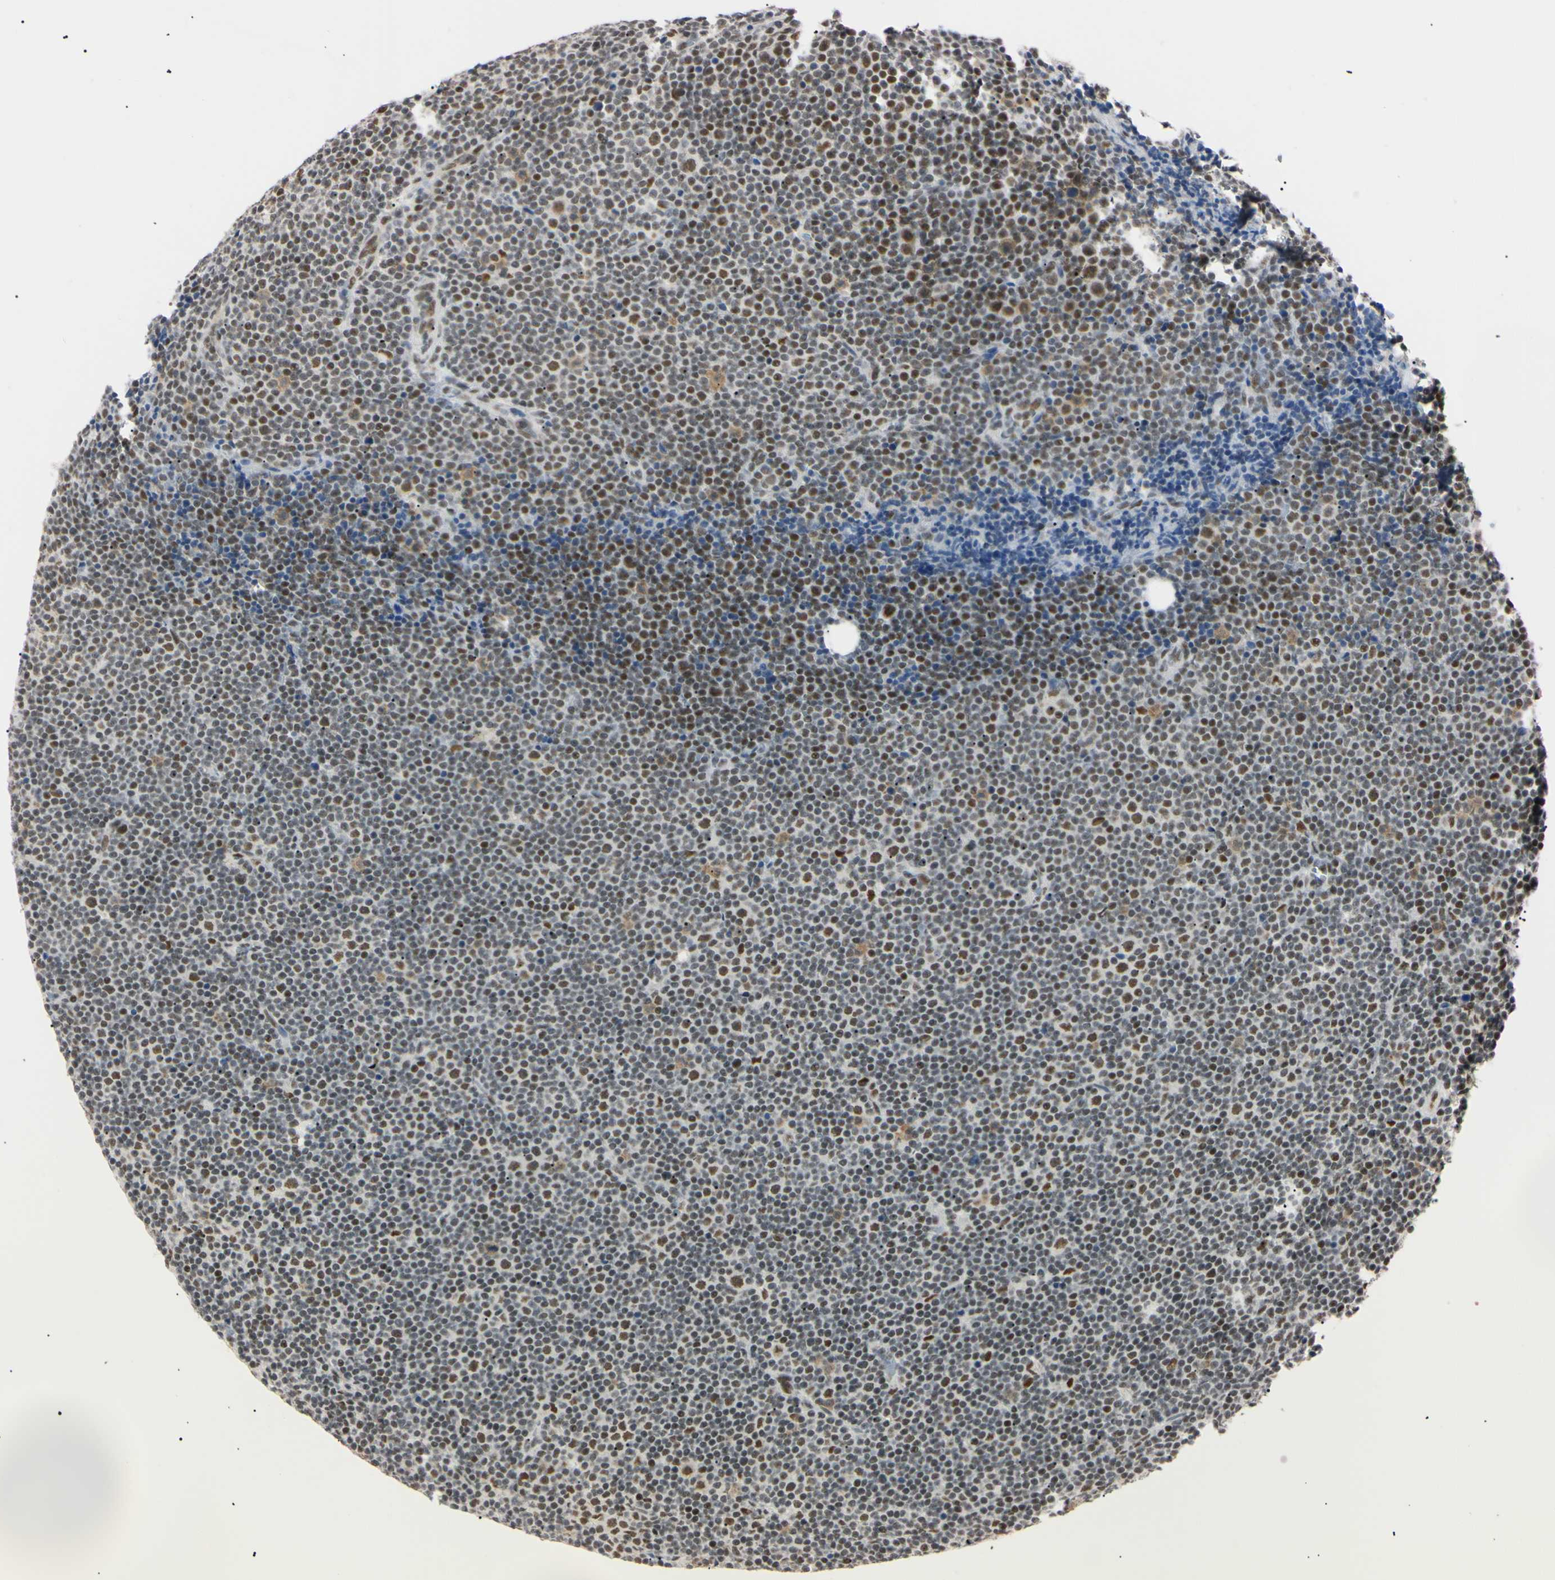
{"staining": {"intensity": "moderate", "quantity": "25%-75%", "location": "nuclear"}, "tissue": "lymphoma", "cell_type": "Tumor cells", "image_type": "cancer", "snomed": [{"axis": "morphology", "description": "Malignant lymphoma, non-Hodgkin's type, Low grade"}, {"axis": "topography", "description": "Lymph node"}], "caption": "Moderate nuclear expression is present in approximately 25%-75% of tumor cells in lymphoma. The protein is stained brown, and the nuclei are stained in blue (DAB IHC with brightfield microscopy, high magnification).", "gene": "ZNF134", "patient": {"sex": "female", "age": 67}}